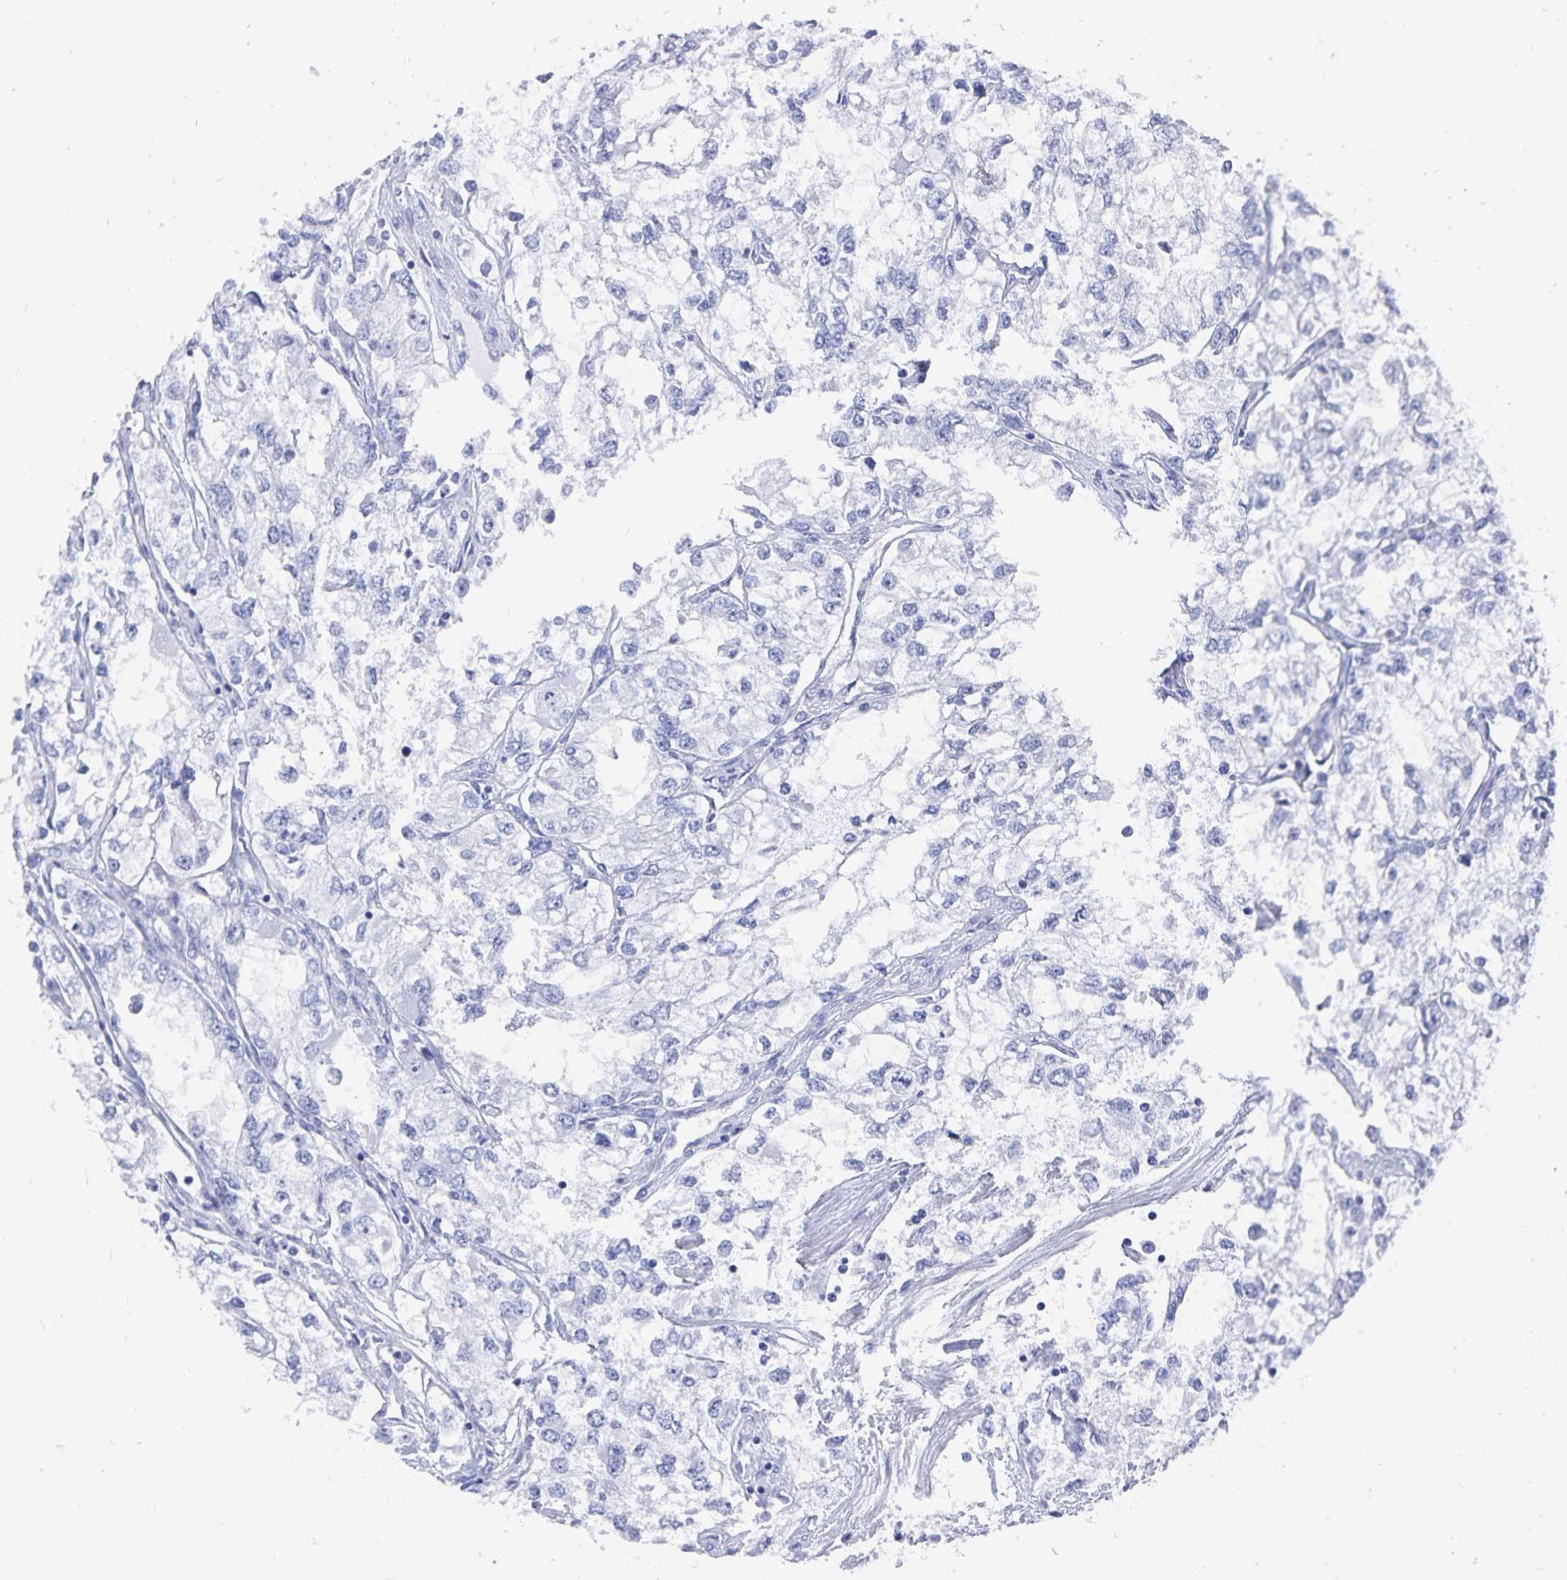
{"staining": {"intensity": "negative", "quantity": "none", "location": "none"}, "tissue": "renal cancer", "cell_type": "Tumor cells", "image_type": "cancer", "snomed": [{"axis": "morphology", "description": "Adenocarcinoma, NOS"}, {"axis": "topography", "description": "Kidney"}], "caption": "Immunohistochemical staining of renal cancer shows no significant staining in tumor cells.", "gene": "ADH1A", "patient": {"sex": "female", "age": 59}}